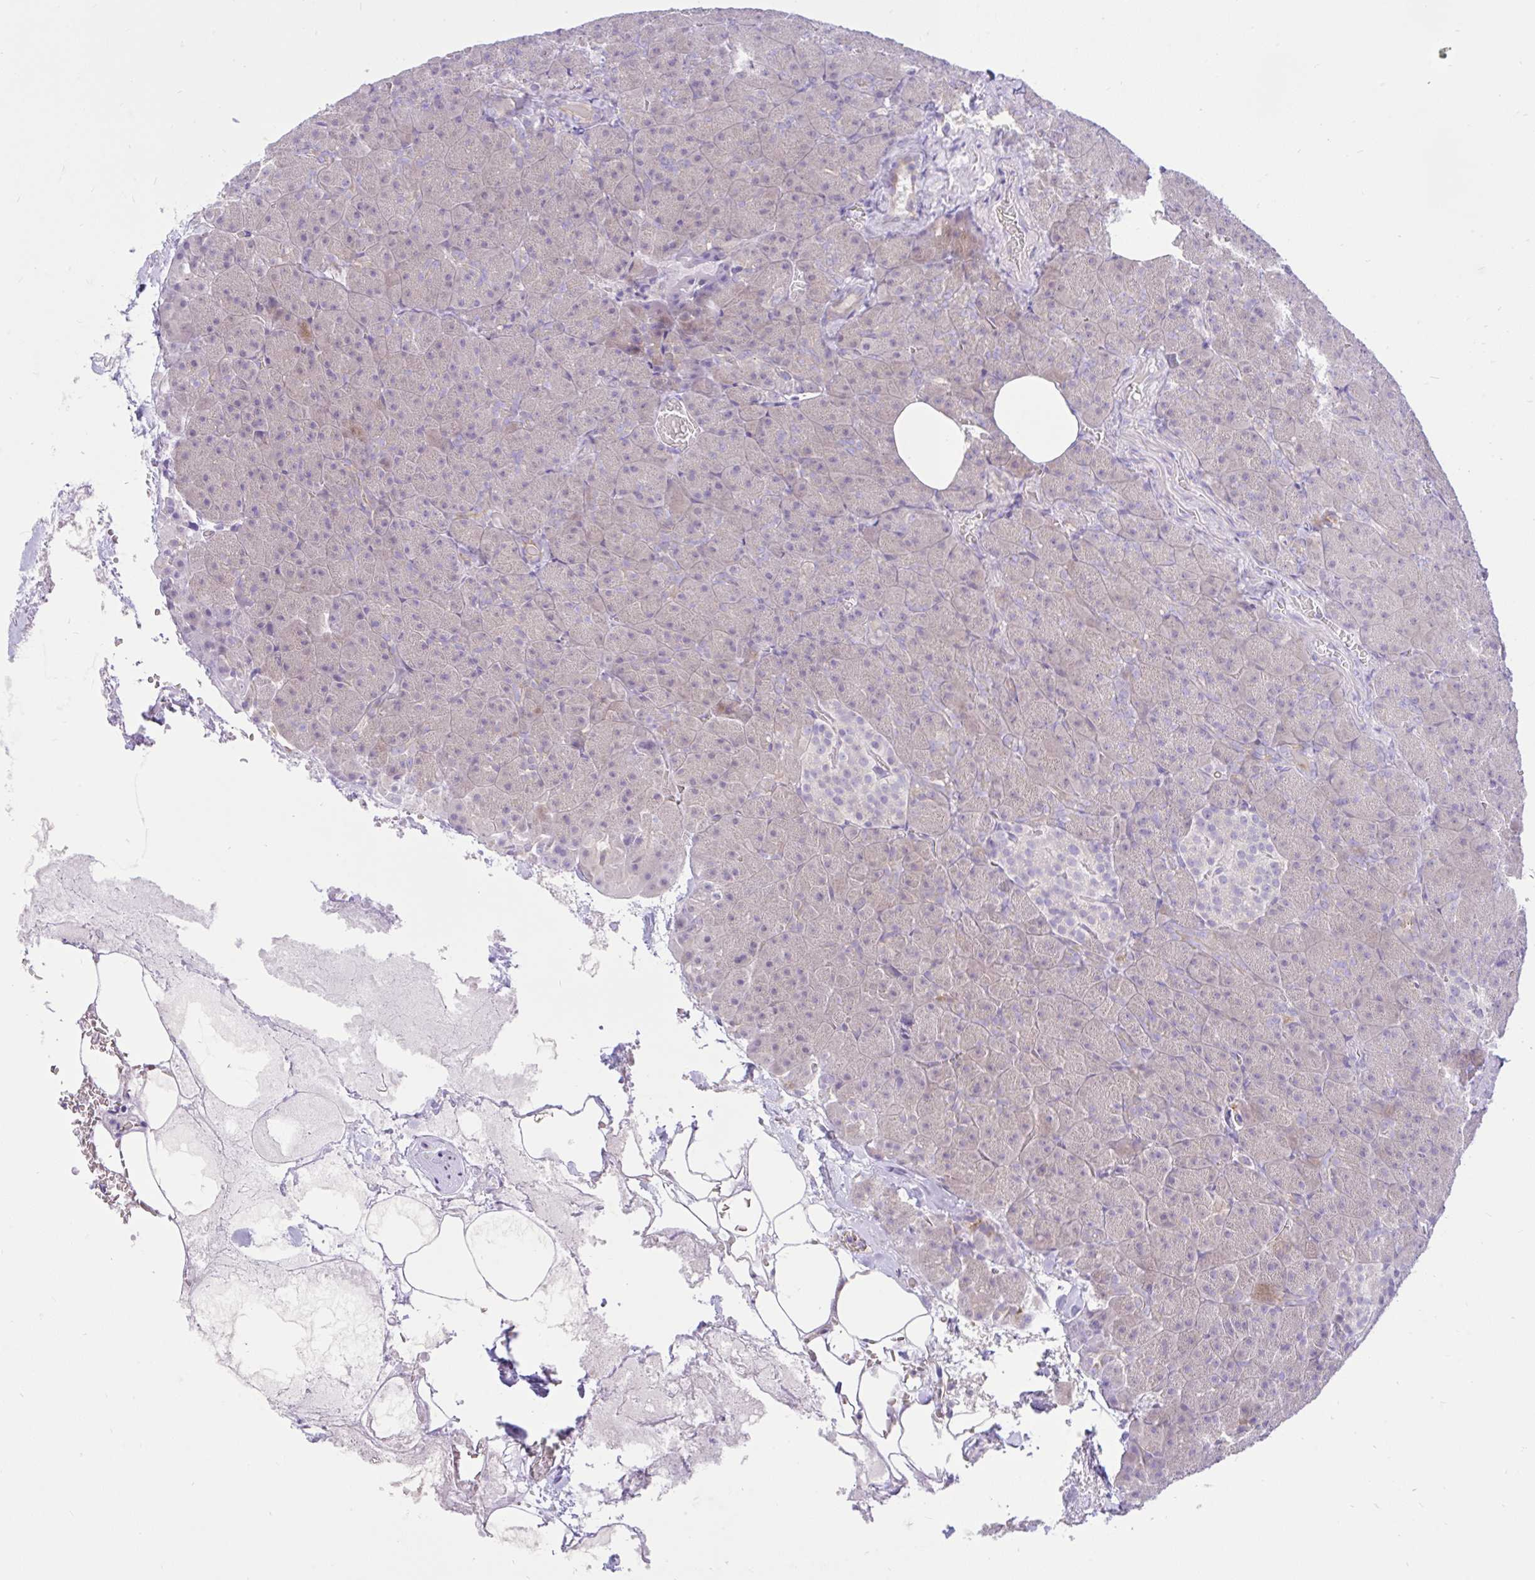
{"staining": {"intensity": "negative", "quantity": "none", "location": "none"}, "tissue": "pancreas", "cell_type": "Exocrine glandular cells", "image_type": "normal", "snomed": [{"axis": "morphology", "description": "Normal tissue, NOS"}, {"axis": "topography", "description": "Pancreas"}], "caption": "DAB immunohistochemical staining of unremarkable pancreas exhibits no significant expression in exocrine glandular cells.", "gene": "ZNF101", "patient": {"sex": "female", "age": 74}}